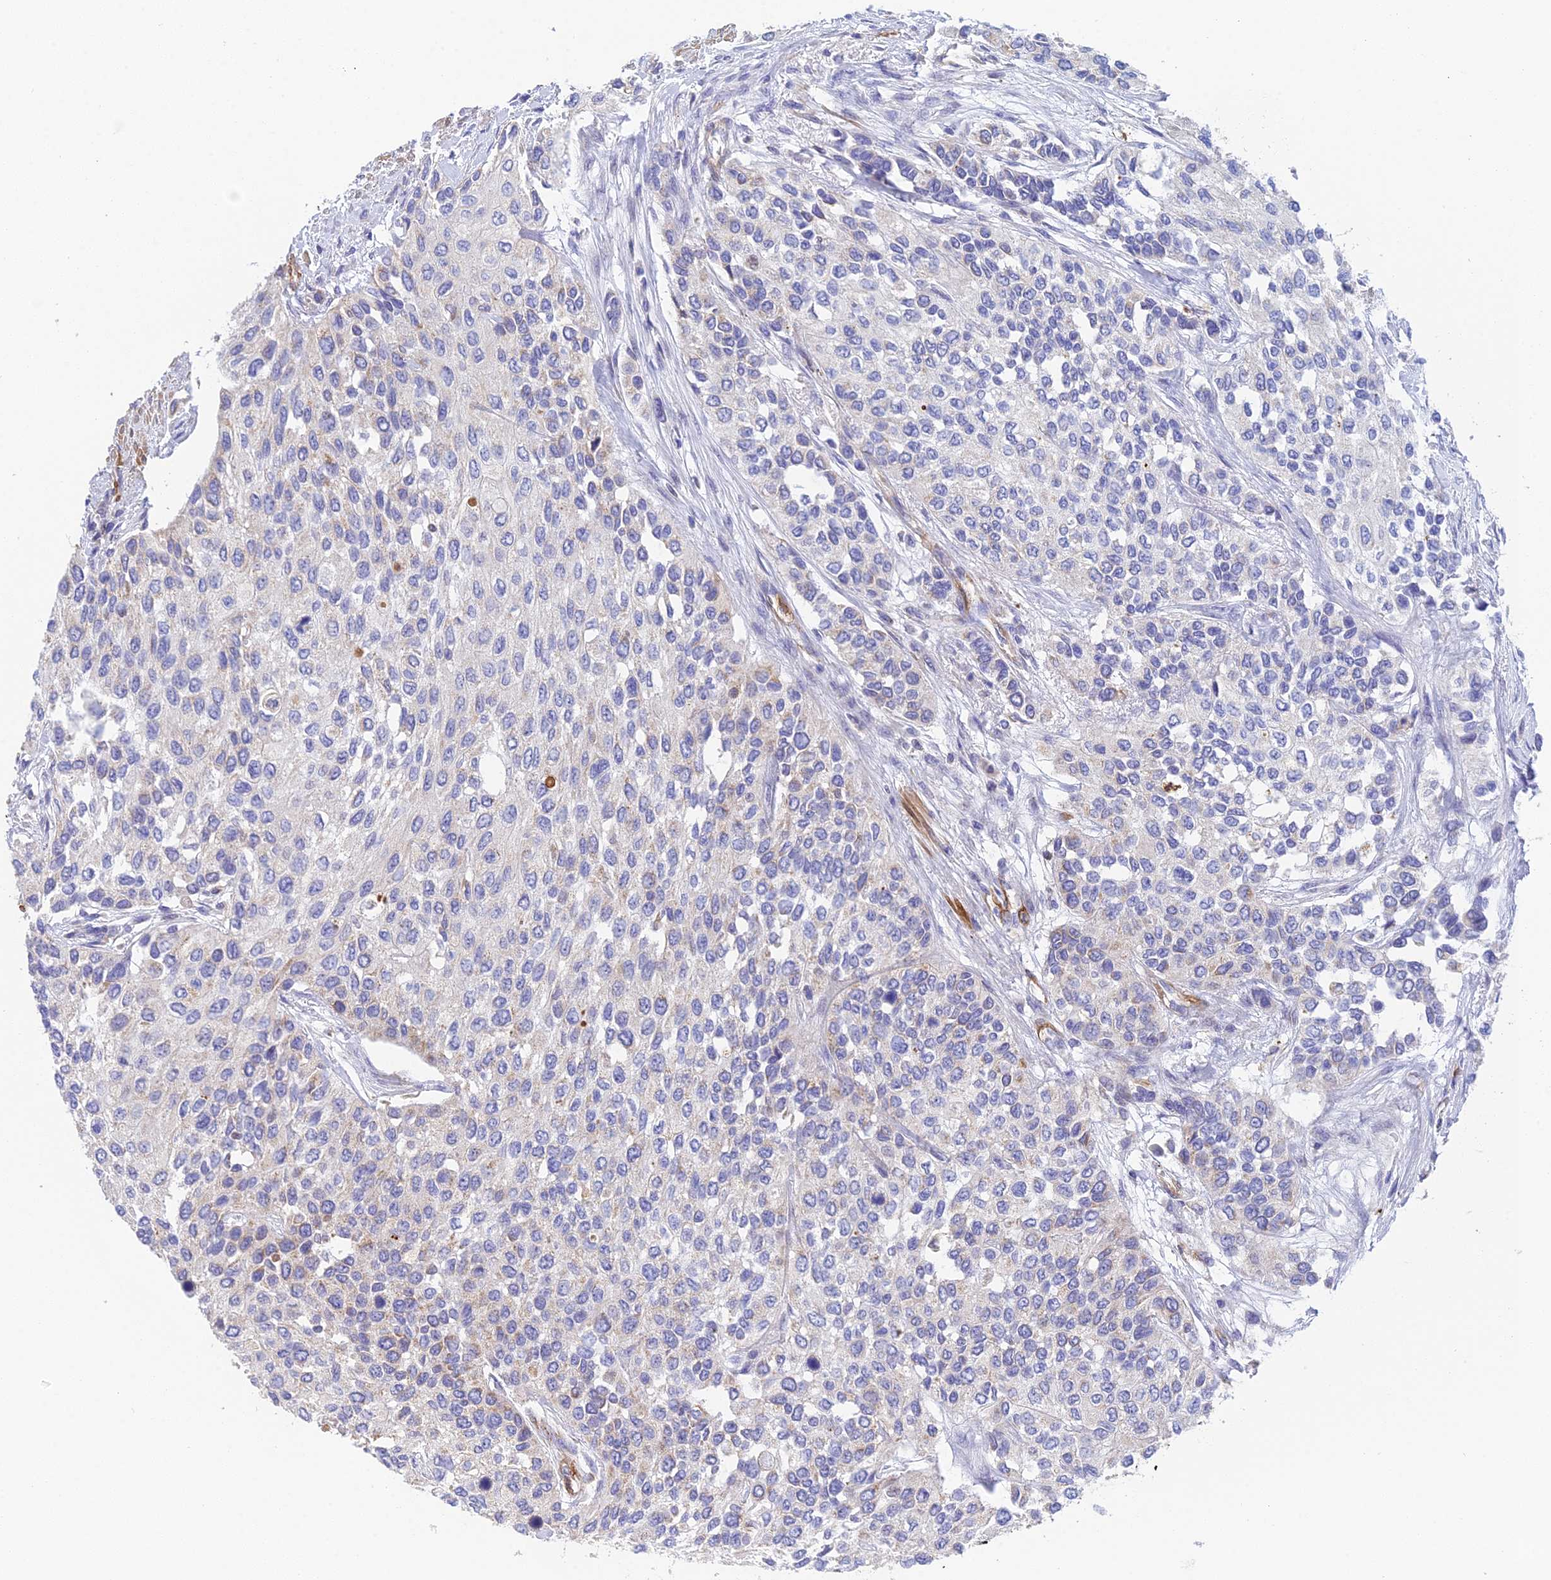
{"staining": {"intensity": "negative", "quantity": "none", "location": "none"}, "tissue": "urothelial cancer", "cell_type": "Tumor cells", "image_type": "cancer", "snomed": [{"axis": "morphology", "description": "Normal tissue, NOS"}, {"axis": "morphology", "description": "Urothelial carcinoma, High grade"}, {"axis": "topography", "description": "Vascular tissue"}, {"axis": "topography", "description": "Urinary bladder"}], "caption": "DAB immunohistochemical staining of urothelial cancer exhibits no significant positivity in tumor cells.", "gene": "CSPG4", "patient": {"sex": "female", "age": 56}}